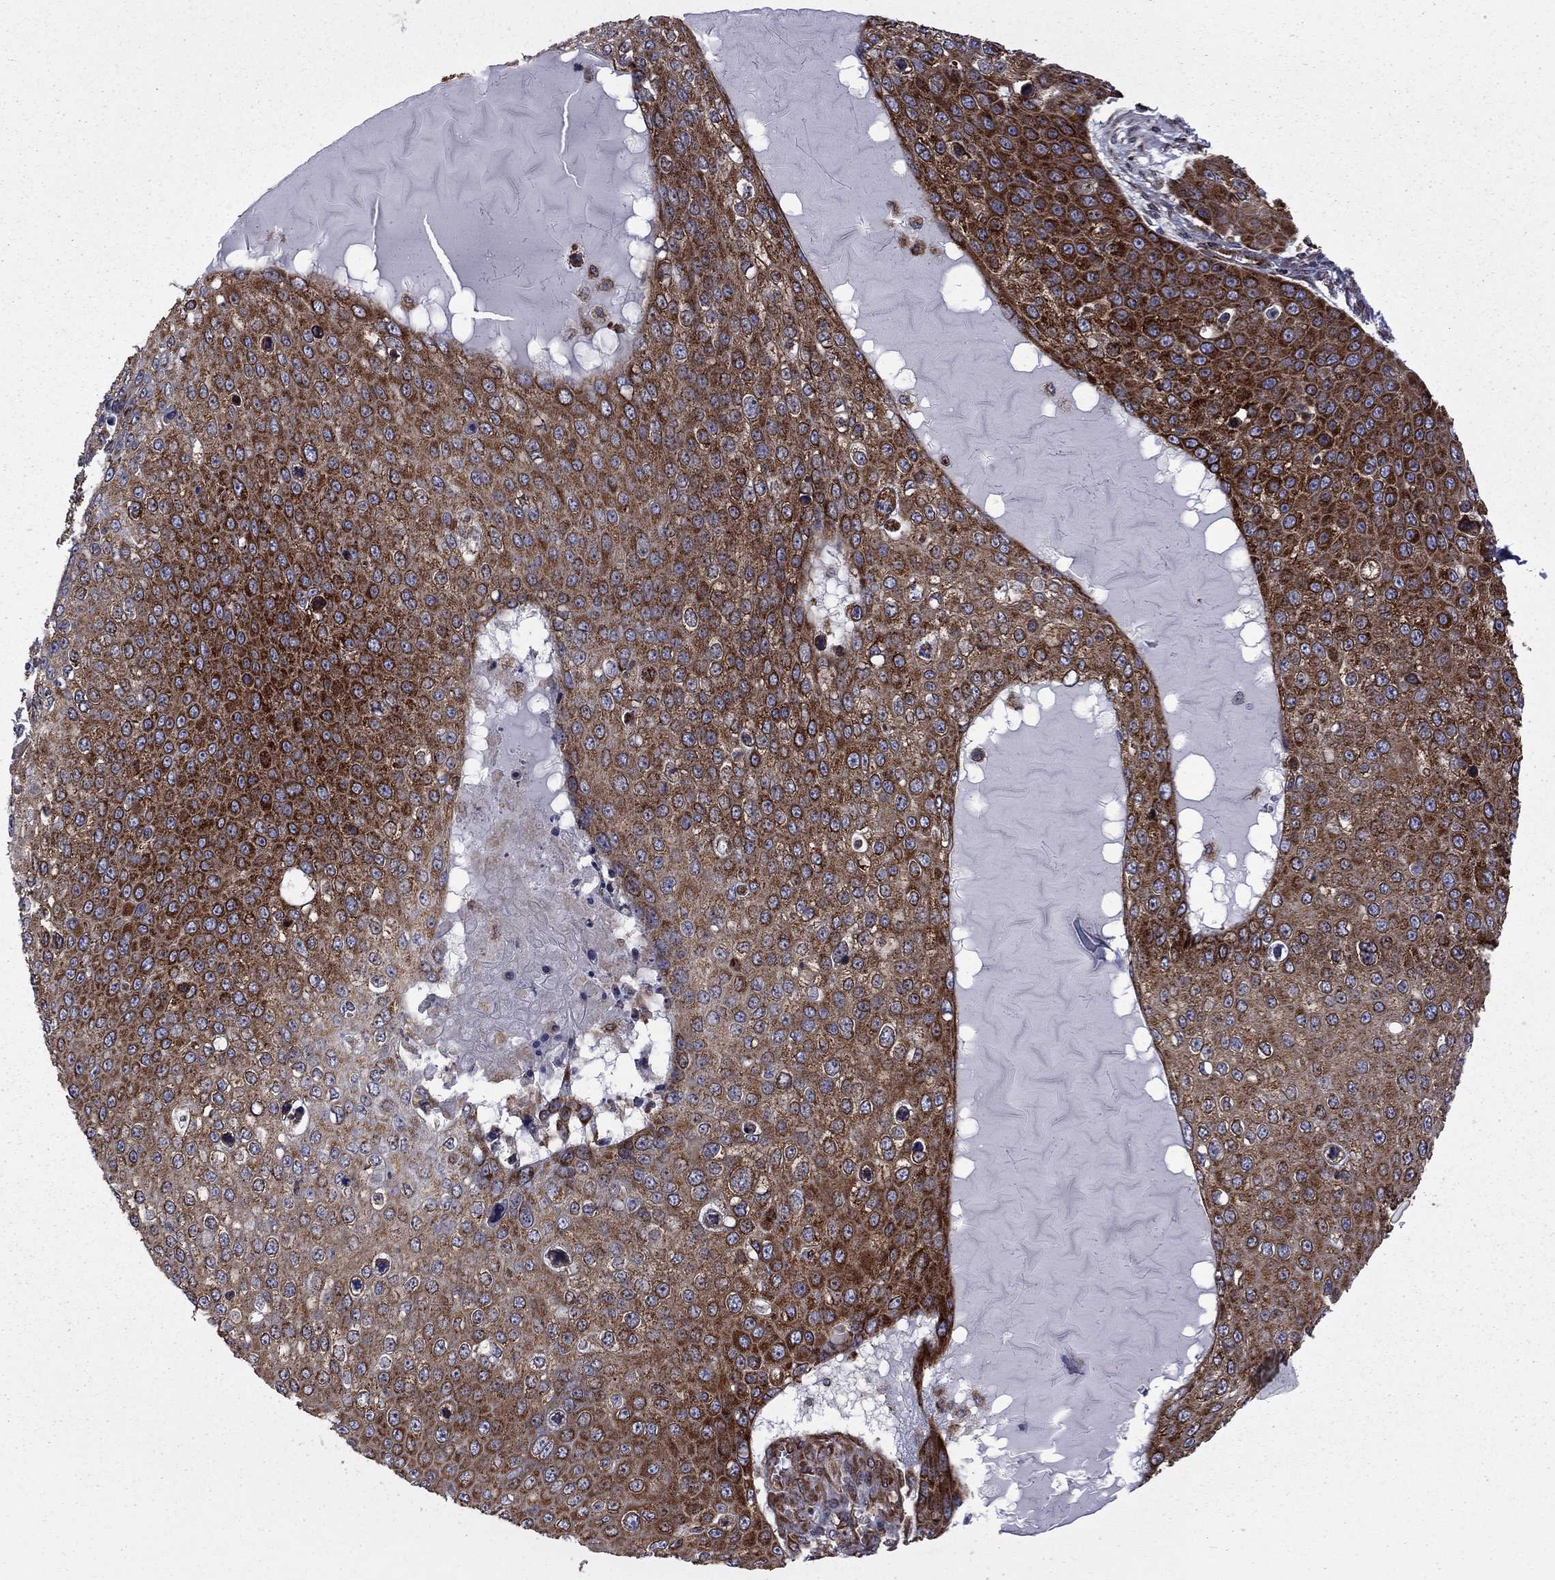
{"staining": {"intensity": "strong", "quantity": "25%-75%", "location": "cytoplasmic/membranous"}, "tissue": "skin cancer", "cell_type": "Tumor cells", "image_type": "cancer", "snomed": [{"axis": "morphology", "description": "Squamous cell carcinoma, NOS"}, {"axis": "topography", "description": "Skin"}], "caption": "Protein expression analysis of squamous cell carcinoma (skin) shows strong cytoplasmic/membranous positivity in approximately 25%-75% of tumor cells.", "gene": "CLPTM1", "patient": {"sex": "male", "age": 71}}